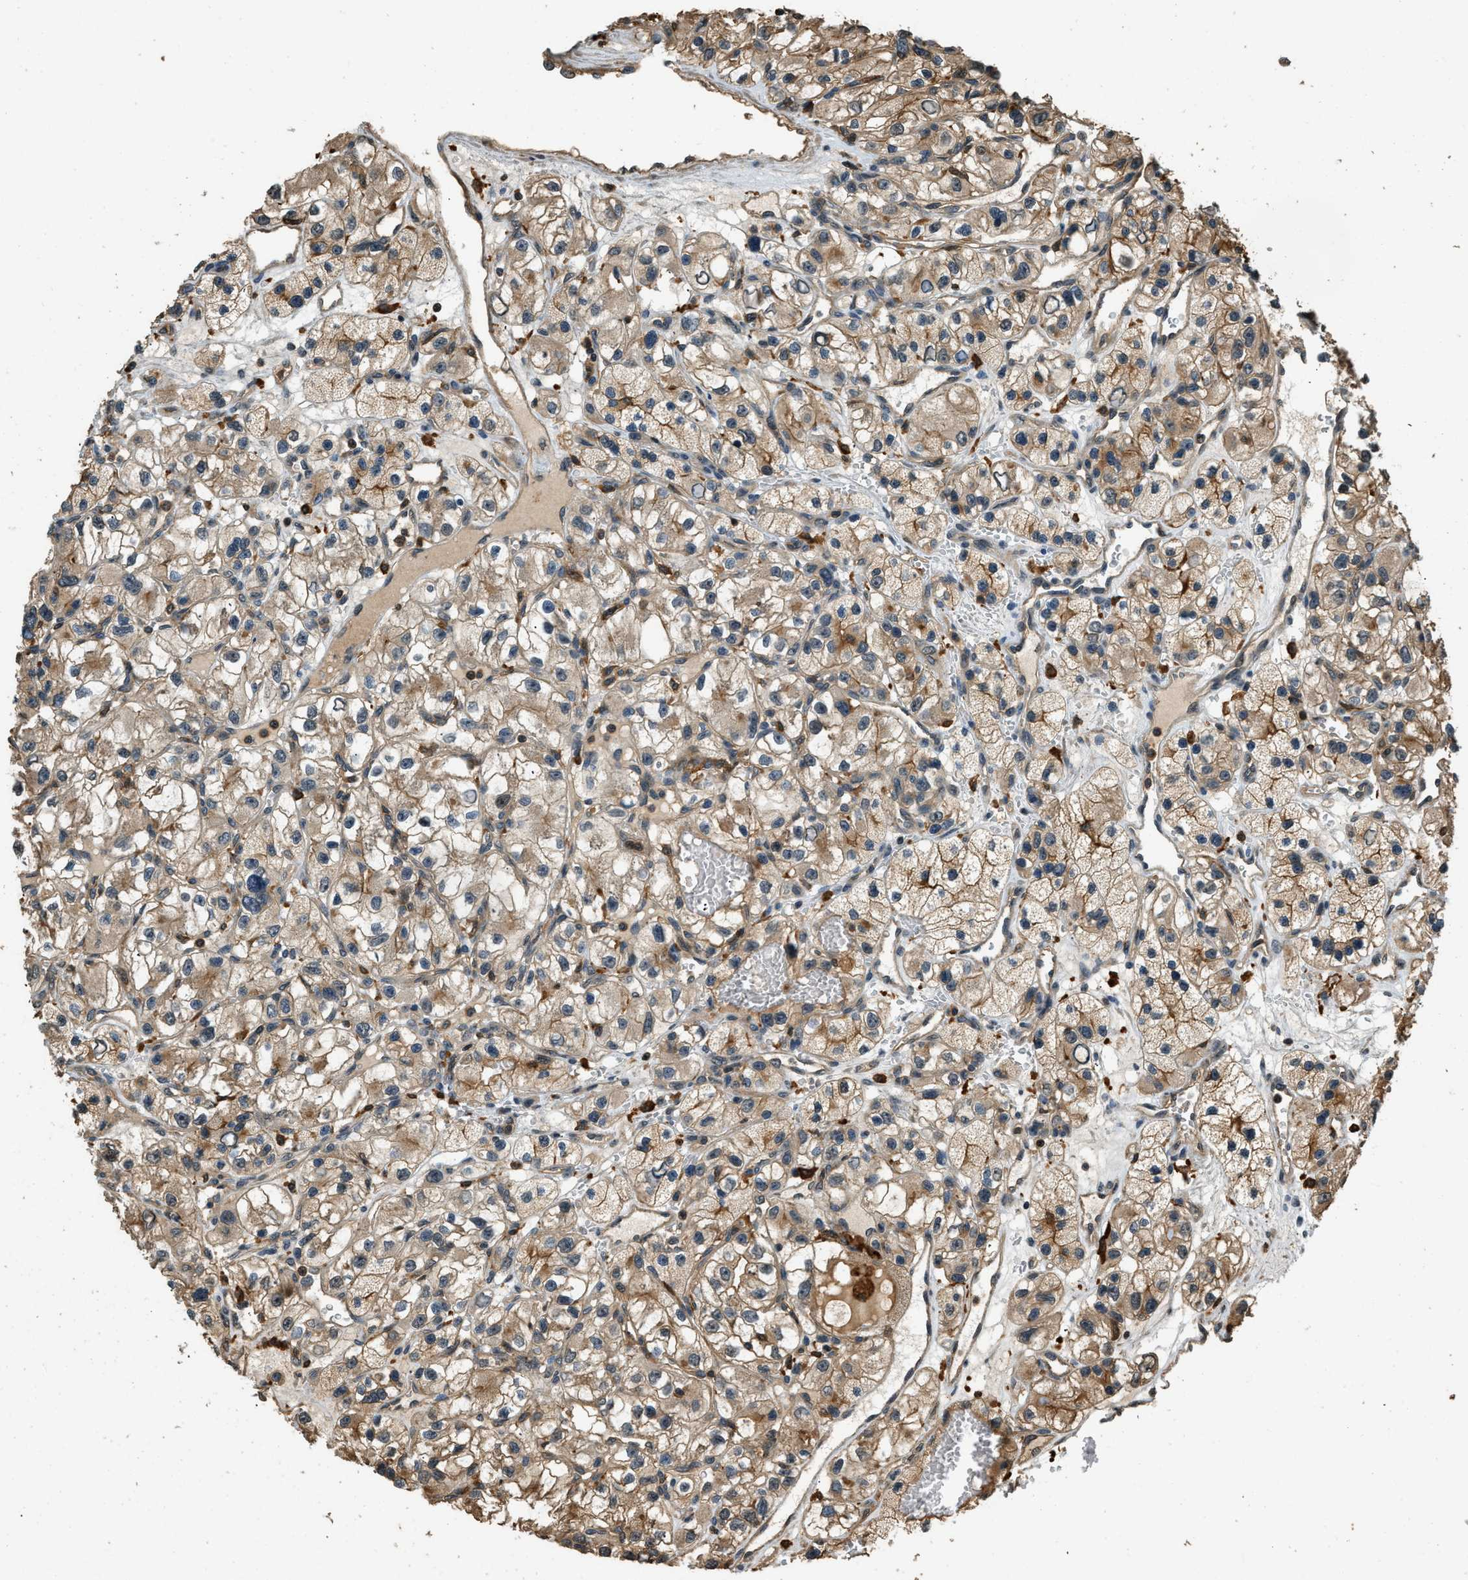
{"staining": {"intensity": "moderate", "quantity": ">75%", "location": "cytoplasmic/membranous"}, "tissue": "renal cancer", "cell_type": "Tumor cells", "image_type": "cancer", "snomed": [{"axis": "morphology", "description": "Adenocarcinoma, NOS"}, {"axis": "topography", "description": "Kidney"}], "caption": "This histopathology image displays adenocarcinoma (renal) stained with IHC to label a protein in brown. The cytoplasmic/membranous of tumor cells show moderate positivity for the protein. Nuclei are counter-stained blue.", "gene": "RAP2A", "patient": {"sex": "female", "age": 57}}